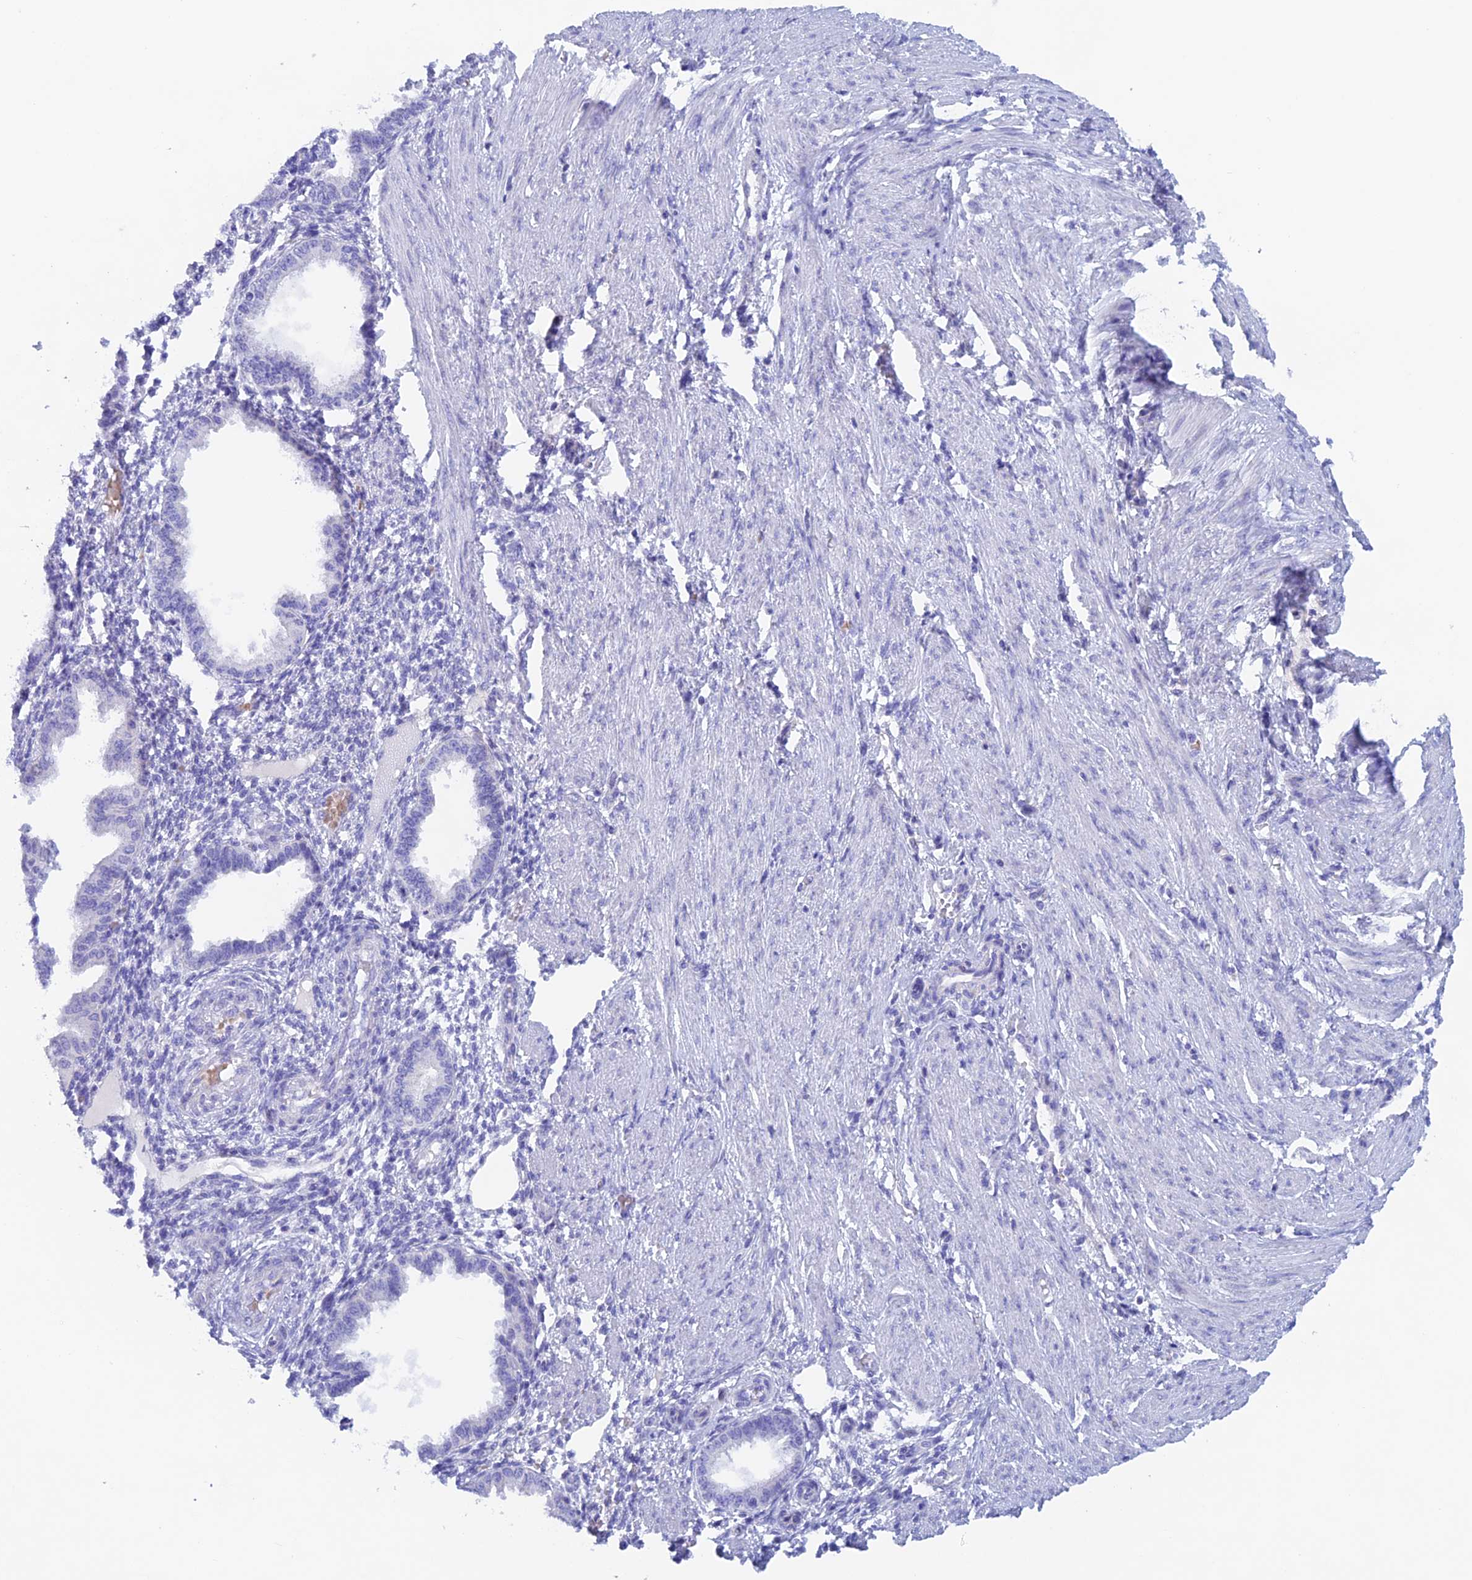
{"staining": {"intensity": "negative", "quantity": "none", "location": "none"}, "tissue": "endometrium", "cell_type": "Cells in endometrial stroma", "image_type": "normal", "snomed": [{"axis": "morphology", "description": "Normal tissue, NOS"}, {"axis": "topography", "description": "Endometrium"}], "caption": "A high-resolution photomicrograph shows IHC staining of benign endometrium, which shows no significant staining in cells in endometrial stroma.", "gene": "PSMC3IP", "patient": {"sex": "female", "age": 33}}